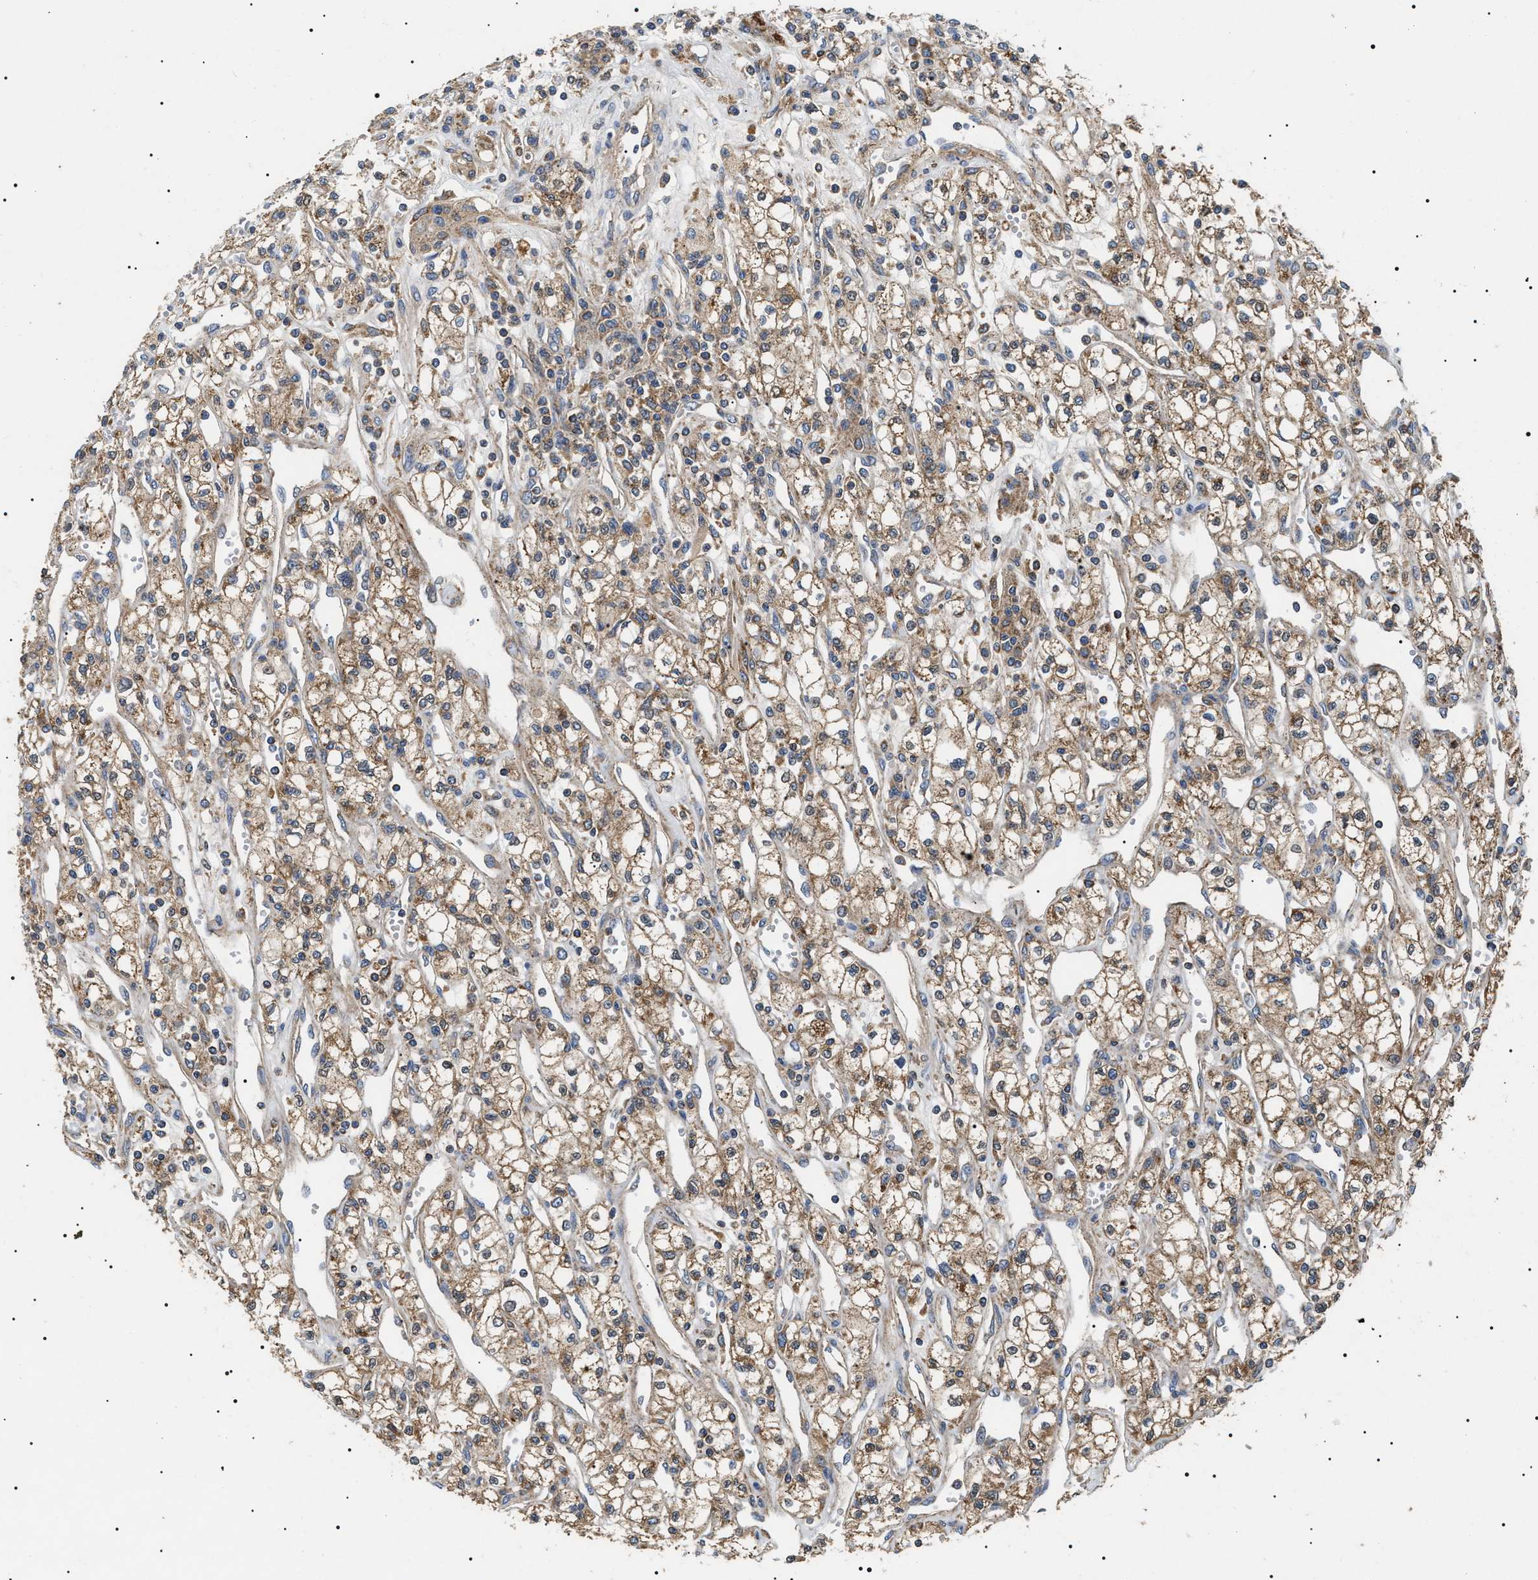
{"staining": {"intensity": "moderate", "quantity": ">75%", "location": "cytoplasmic/membranous"}, "tissue": "renal cancer", "cell_type": "Tumor cells", "image_type": "cancer", "snomed": [{"axis": "morphology", "description": "Adenocarcinoma, NOS"}, {"axis": "topography", "description": "Kidney"}], "caption": "Renal cancer tissue exhibits moderate cytoplasmic/membranous staining in about >75% of tumor cells, visualized by immunohistochemistry. (DAB (3,3'-diaminobenzidine) IHC, brown staining for protein, blue staining for nuclei).", "gene": "OXSM", "patient": {"sex": "male", "age": 59}}